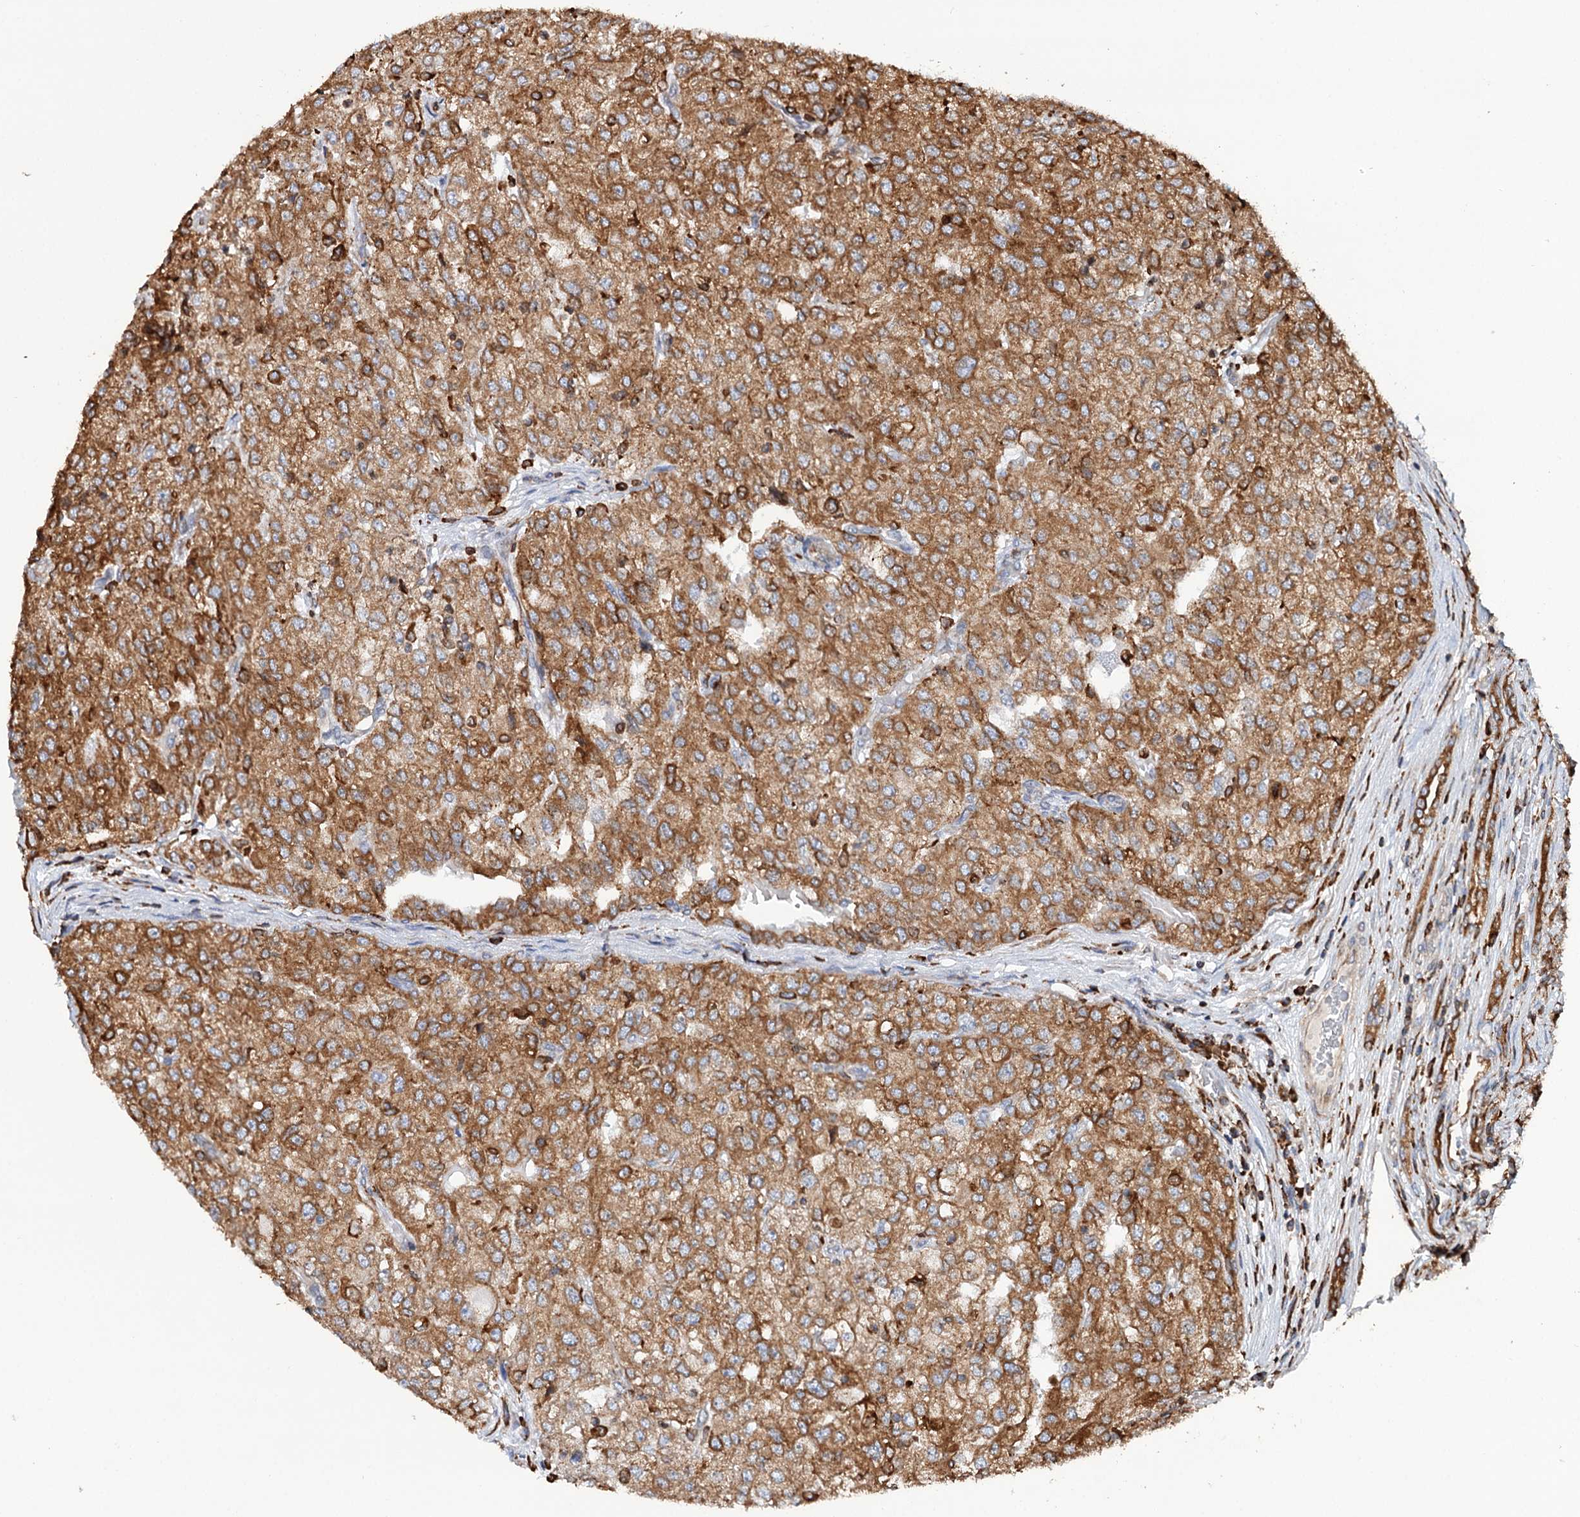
{"staining": {"intensity": "moderate", "quantity": ">75%", "location": "cytoplasmic/membranous"}, "tissue": "renal cancer", "cell_type": "Tumor cells", "image_type": "cancer", "snomed": [{"axis": "morphology", "description": "Adenocarcinoma, NOS"}, {"axis": "topography", "description": "Kidney"}], "caption": "Immunohistochemistry photomicrograph of neoplastic tissue: renal cancer stained using IHC reveals medium levels of moderate protein expression localized specifically in the cytoplasmic/membranous of tumor cells, appearing as a cytoplasmic/membranous brown color.", "gene": "ERP29", "patient": {"sex": "female", "age": 54}}